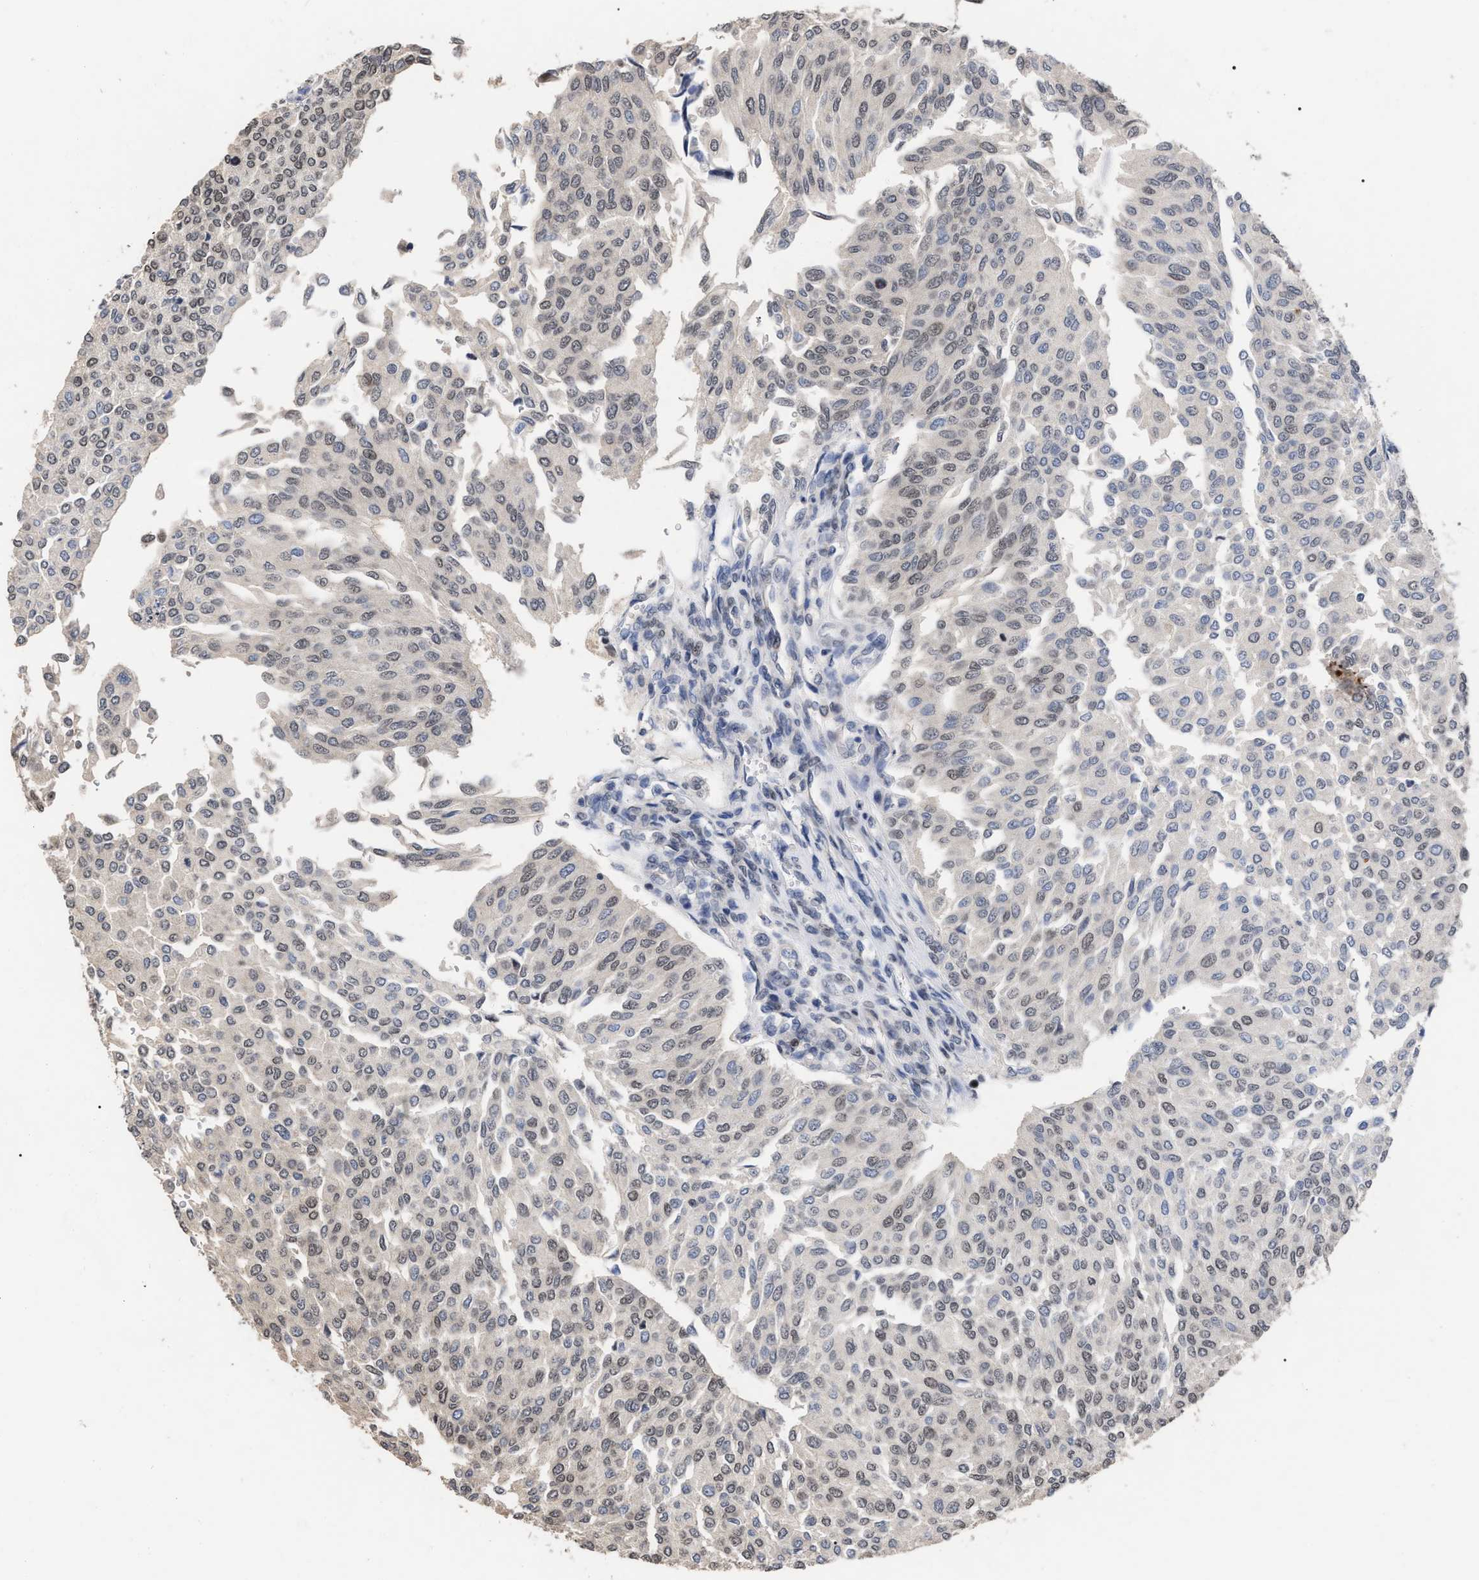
{"staining": {"intensity": "weak", "quantity": "25%-75%", "location": "nuclear"}, "tissue": "urothelial cancer", "cell_type": "Tumor cells", "image_type": "cancer", "snomed": [{"axis": "morphology", "description": "Urothelial carcinoma, Low grade"}, {"axis": "topography", "description": "Urinary bladder"}], "caption": "DAB (3,3'-diaminobenzidine) immunohistochemical staining of human urothelial carcinoma (low-grade) shows weak nuclear protein positivity in about 25%-75% of tumor cells.", "gene": "JAZF1", "patient": {"sex": "female", "age": 79}}